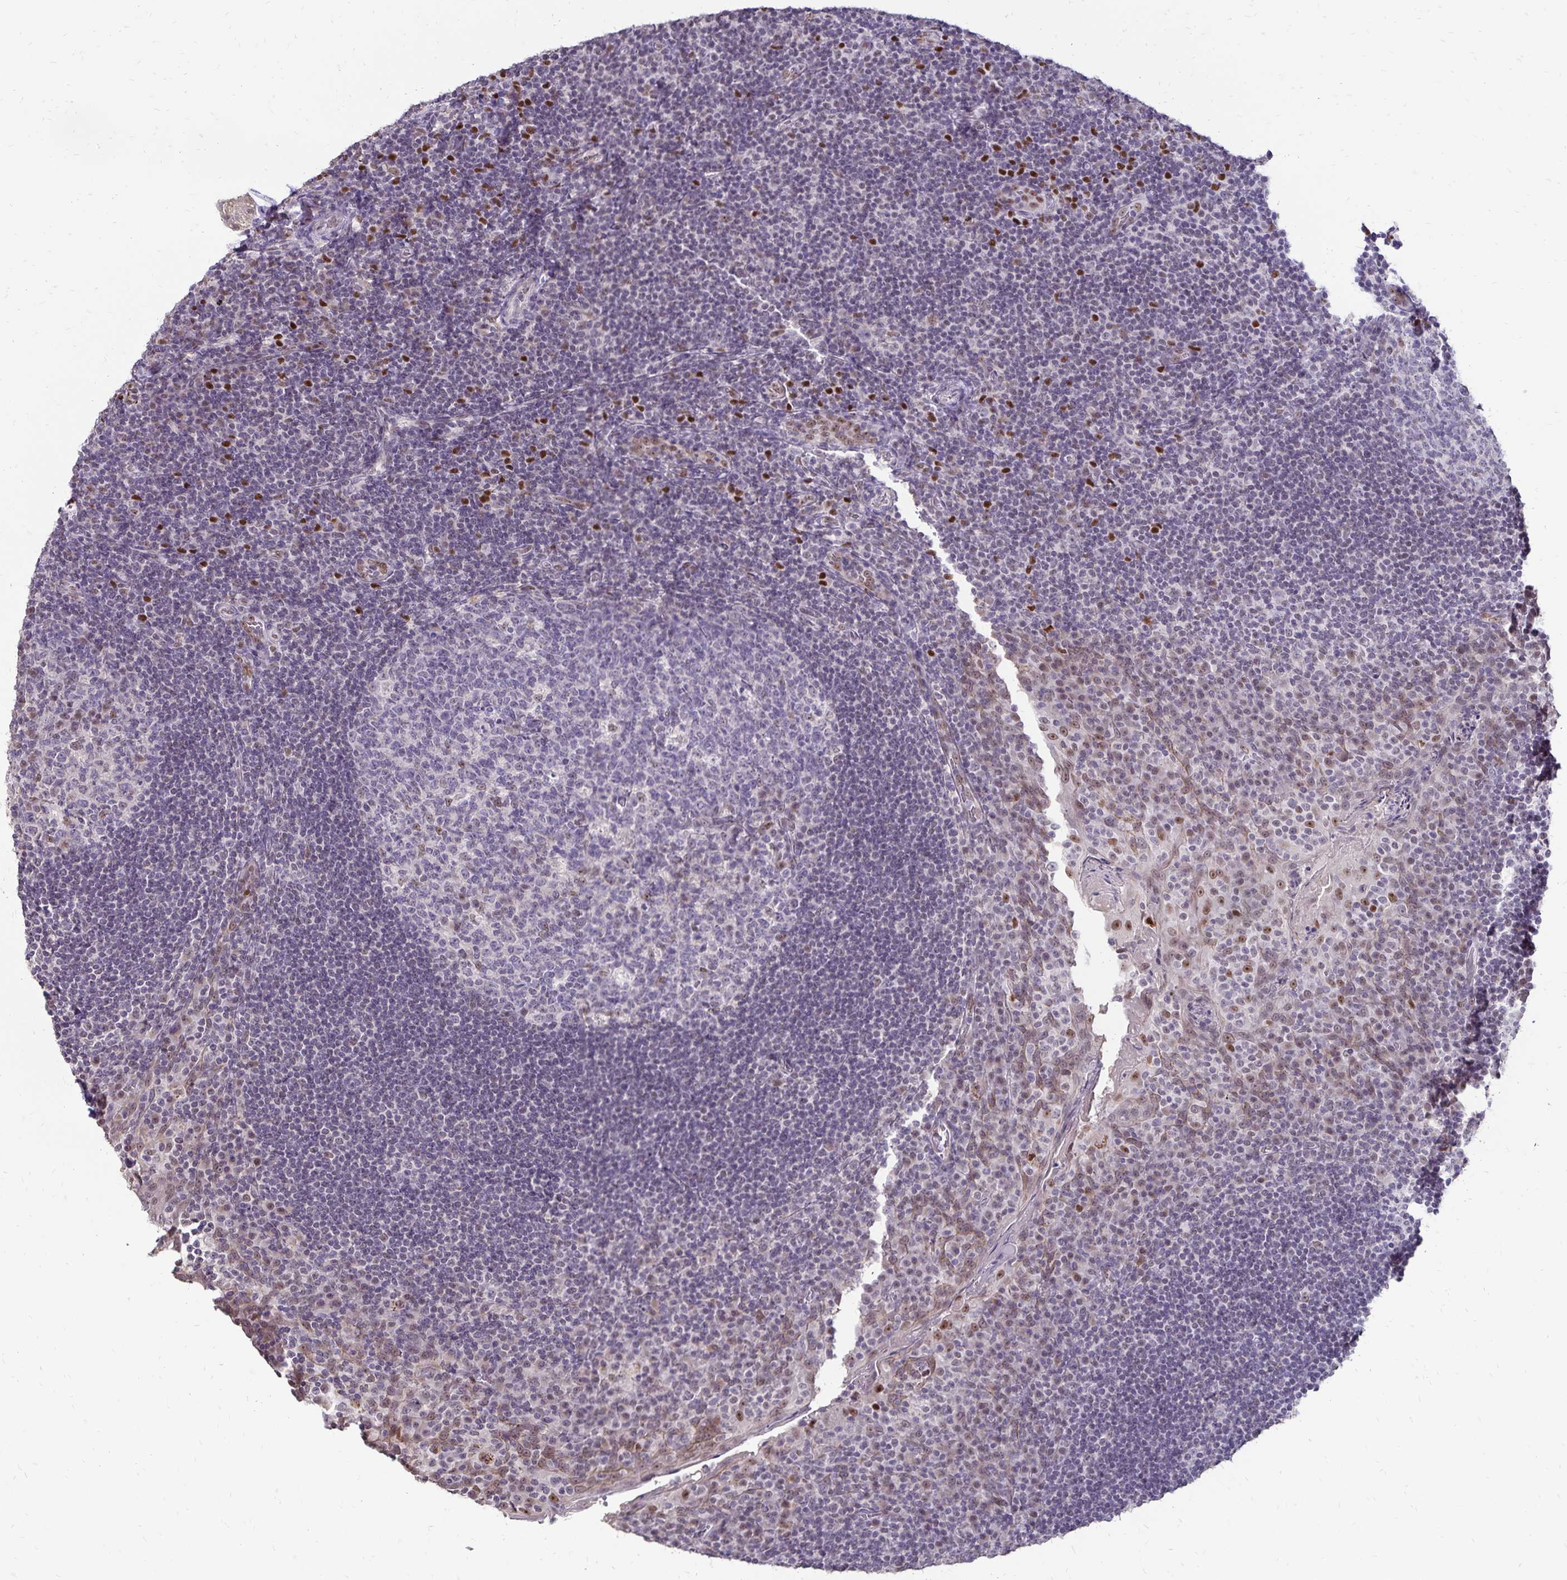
{"staining": {"intensity": "negative", "quantity": "none", "location": "none"}, "tissue": "tonsil", "cell_type": "Germinal center cells", "image_type": "normal", "snomed": [{"axis": "morphology", "description": "Normal tissue, NOS"}, {"axis": "topography", "description": "Tonsil"}], "caption": "A high-resolution histopathology image shows IHC staining of unremarkable tonsil, which shows no significant expression in germinal center cells.", "gene": "POLB", "patient": {"sex": "male", "age": 17}}